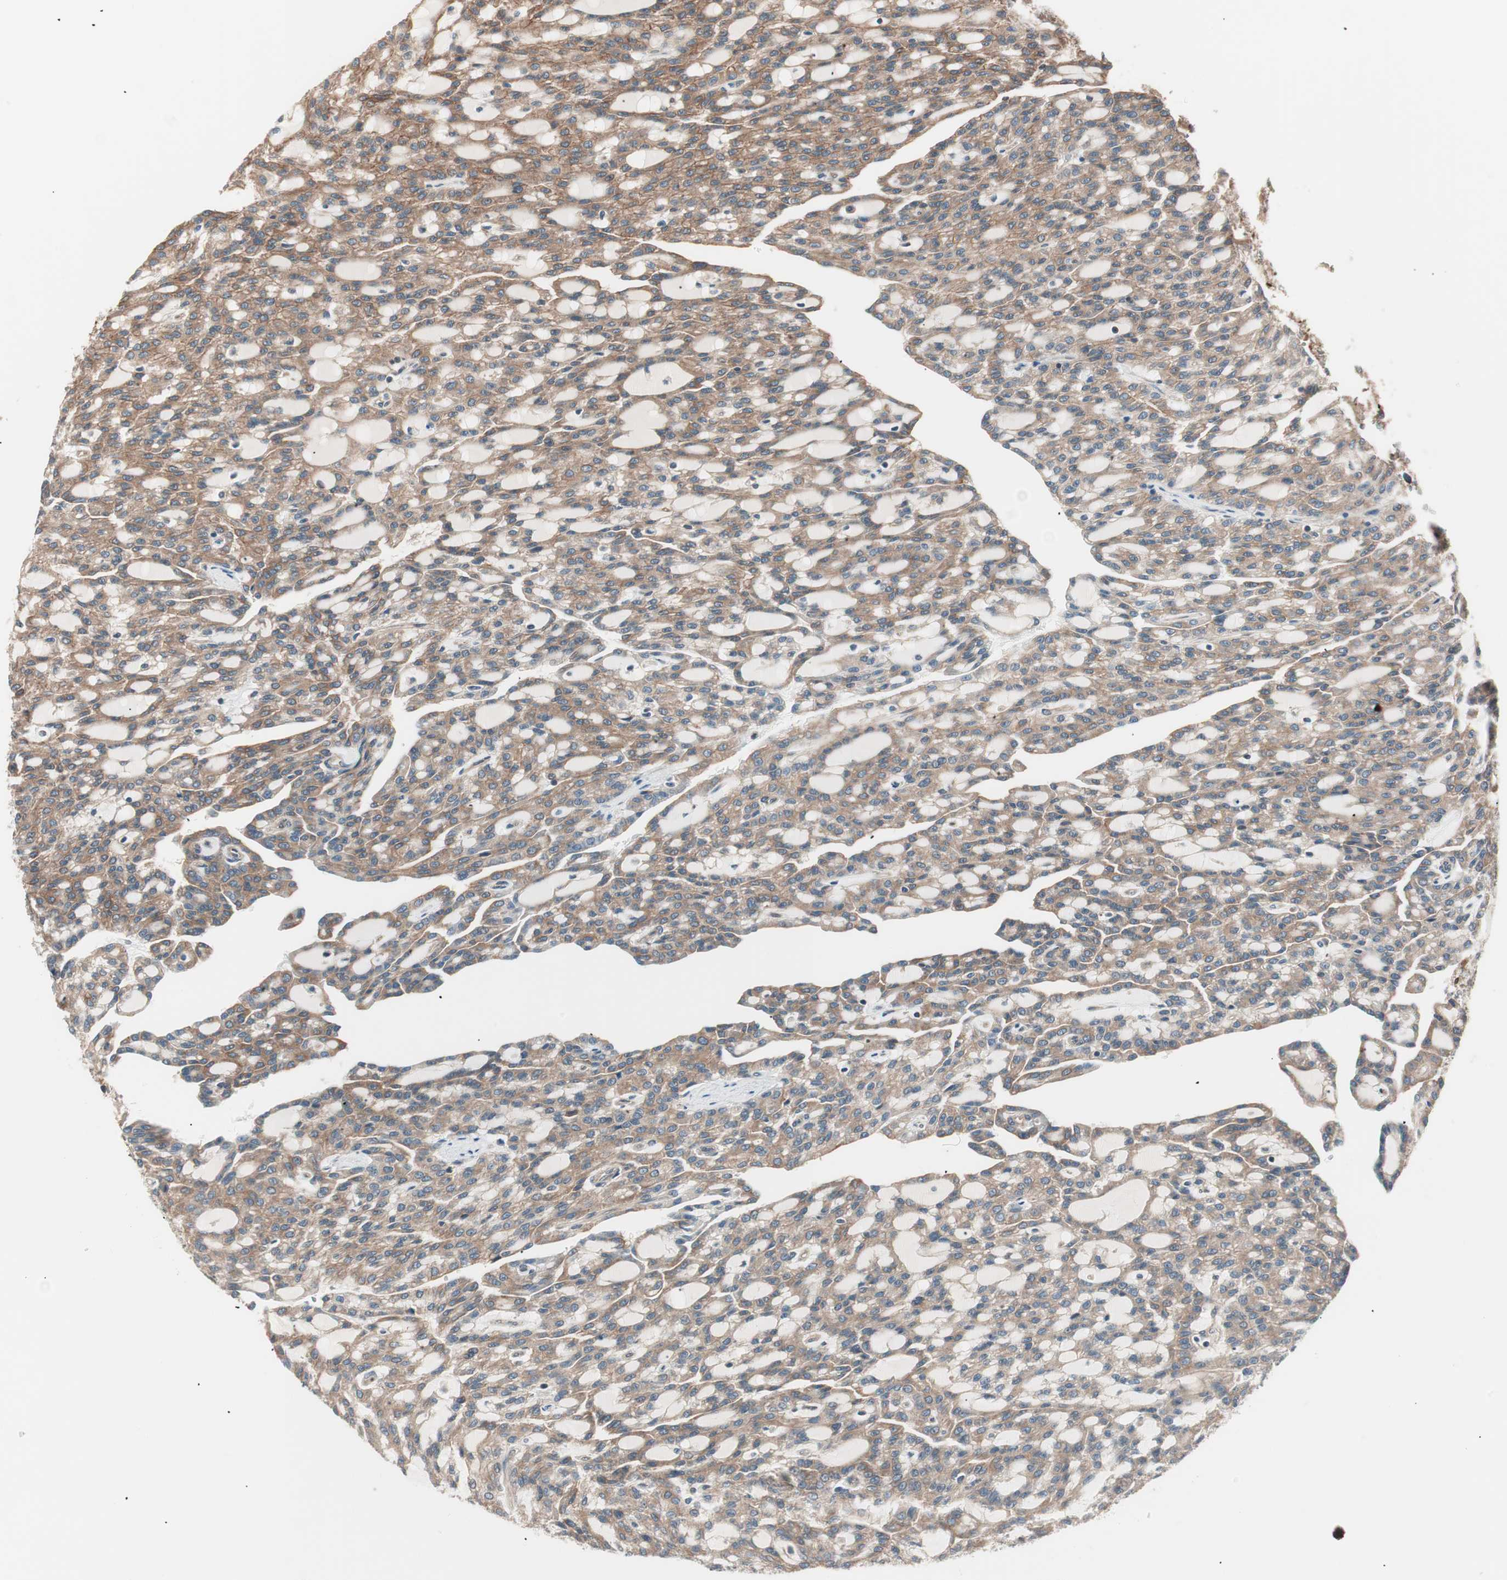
{"staining": {"intensity": "moderate", "quantity": ">75%", "location": "cytoplasmic/membranous"}, "tissue": "renal cancer", "cell_type": "Tumor cells", "image_type": "cancer", "snomed": [{"axis": "morphology", "description": "Adenocarcinoma, NOS"}, {"axis": "topography", "description": "Kidney"}], "caption": "Immunohistochemical staining of renal adenocarcinoma exhibits medium levels of moderate cytoplasmic/membranous positivity in approximately >75% of tumor cells.", "gene": "TSG101", "patient": {"sex": "male", "age": 63}}